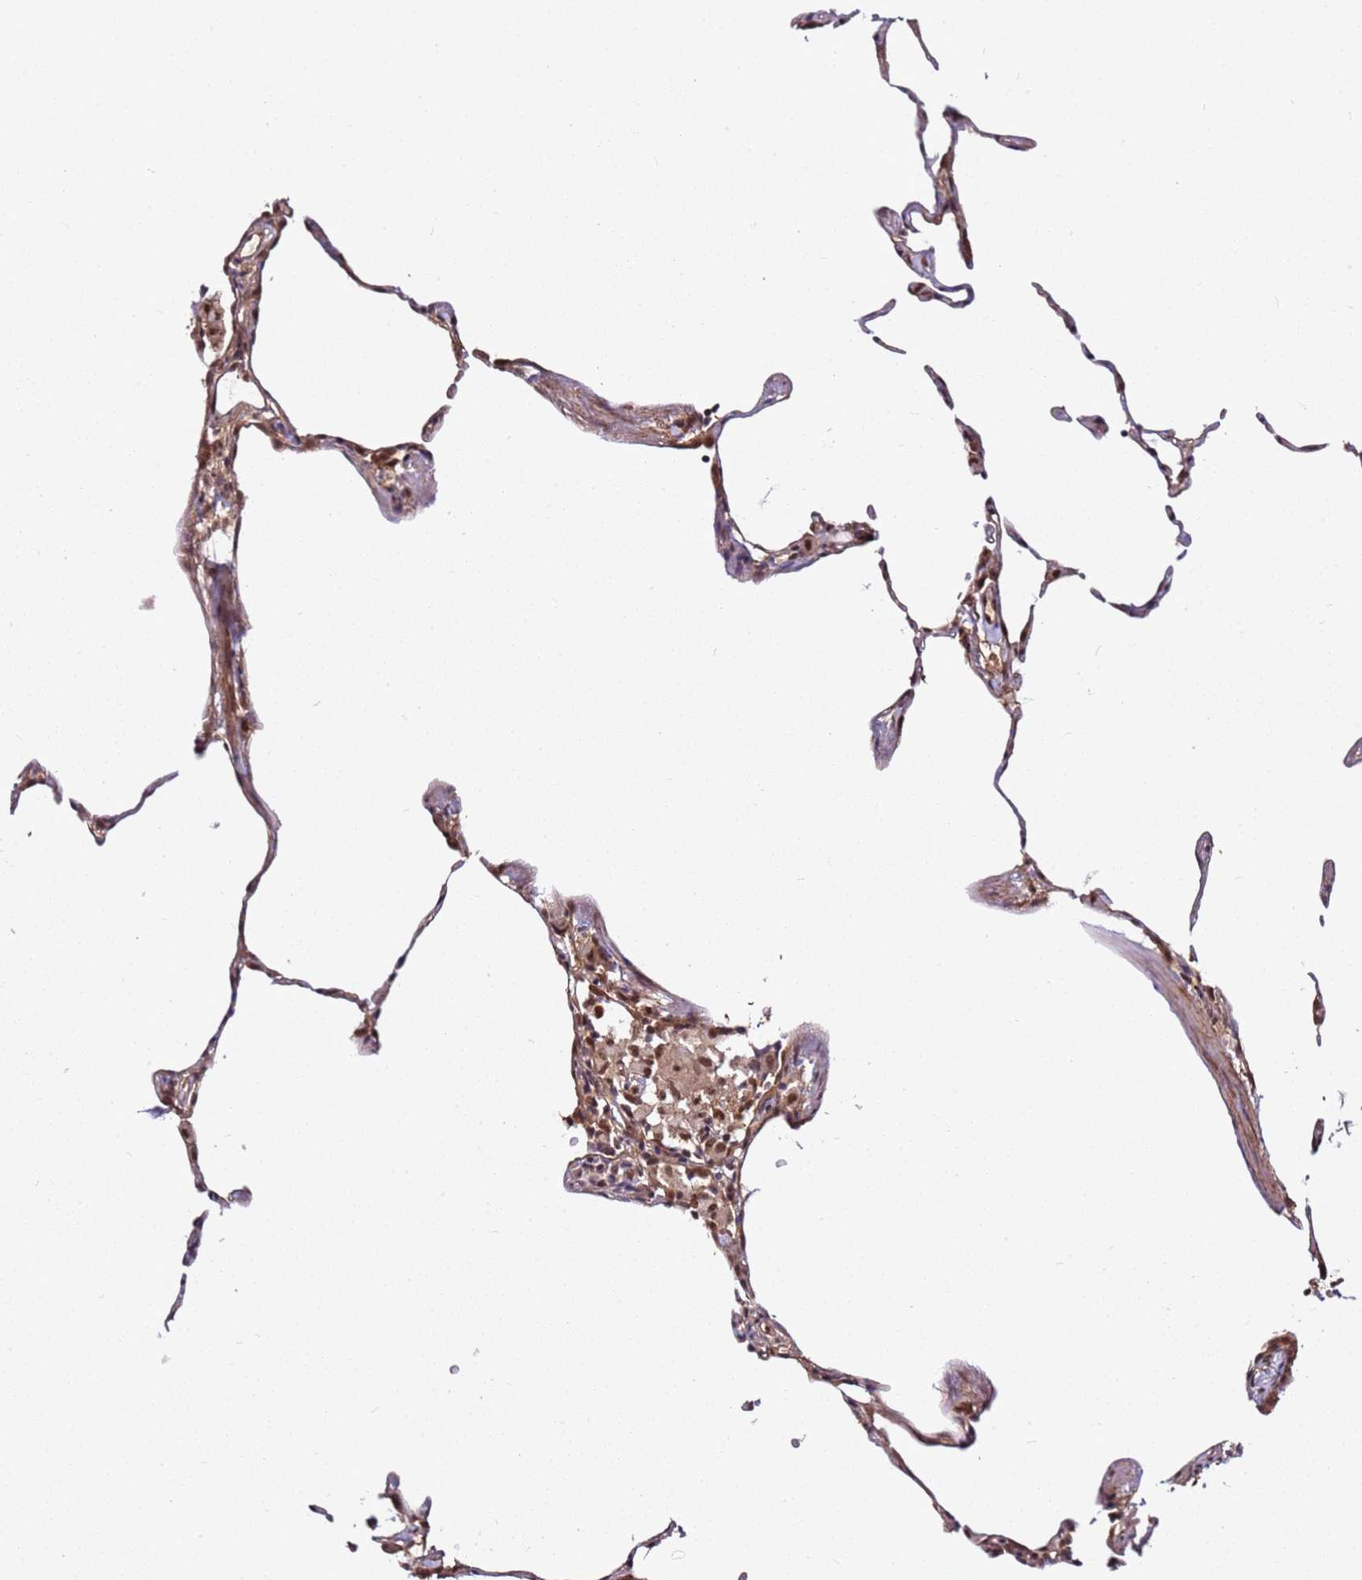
{"staining": {"intensity": "moderate", "quantity": "25%-75%", "location": "cytoplasmic/membranous,nuclear"}, "tissue": "lung", "cell_type": "Alveolar cells", "image_type": "normal", "snomed": [{"axis": "morphology", "description": "Normal tissue, NOS"}, {"axis": "topography", "description": "Lung"}], "caption": "Protein staining displays moderate cytoplasmic/membranous,nuclear staining in approximately 25%-75% of alveolar cells in normal lung.", "gene": "RGS18", "patient": {"sex": "female", "age": 57}}